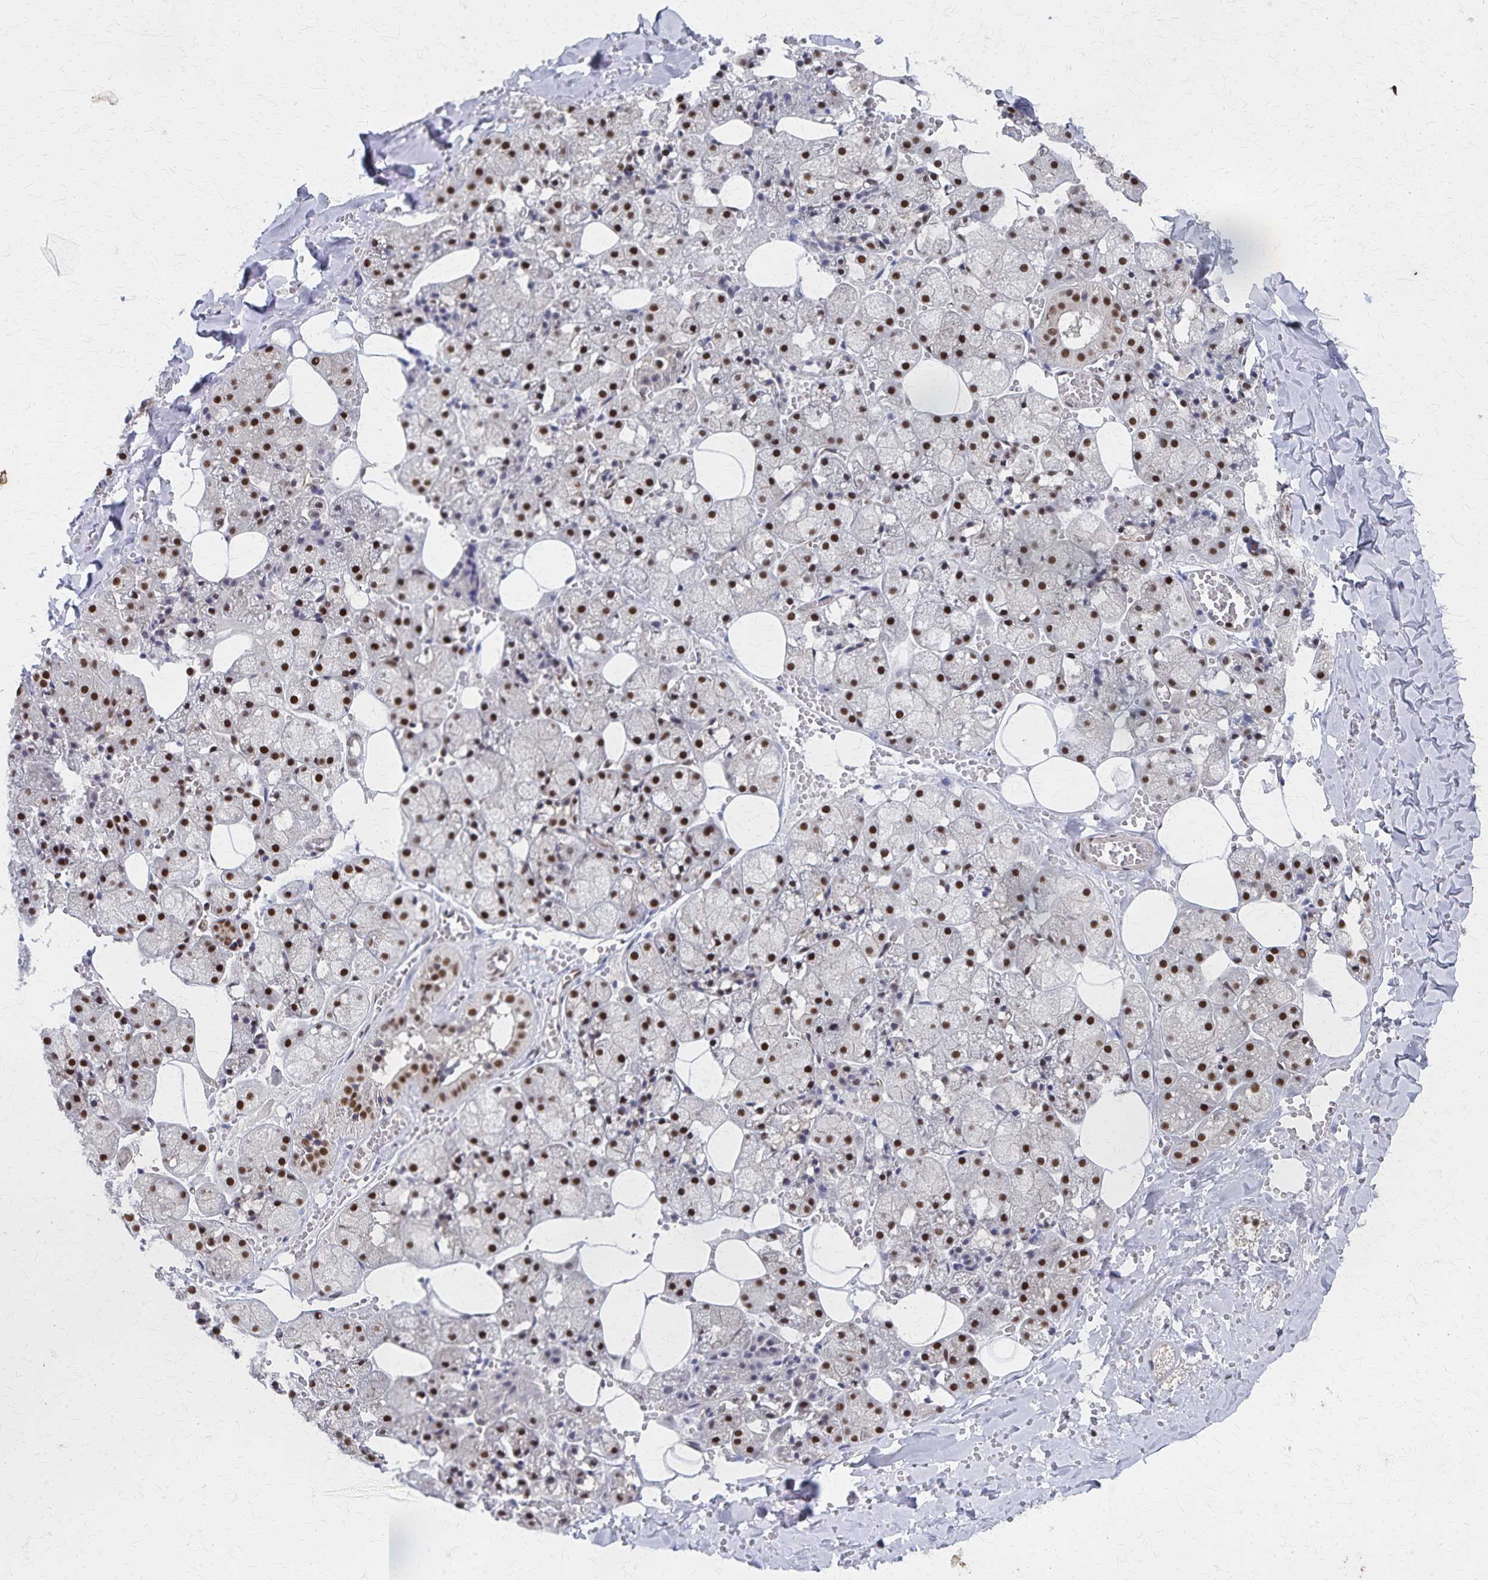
{"staining": {"intensity": "strong", "quantity": ">75%", "location": "nuclear"}, "tissue": "salivary gland", "cell_type": "Glandular cells", "image_type": "normal", "snomed": [{"axis": "morphology", "description": "Normal tissue, NOS"}, {"axis": "topography", "description": "Salivary gland"}, {"axis": "topography", "description": "Peripheral nerve tissue"}], "caption": "DAB (3,3'-diaminobenzidine) immunohistochemical staining of unremarkable human salivary gland shows strong nuclear protein positivity in about >75% of glandular cells.", "gene": "GTF2B", "patient": {"sex": "male", "age": 38}}